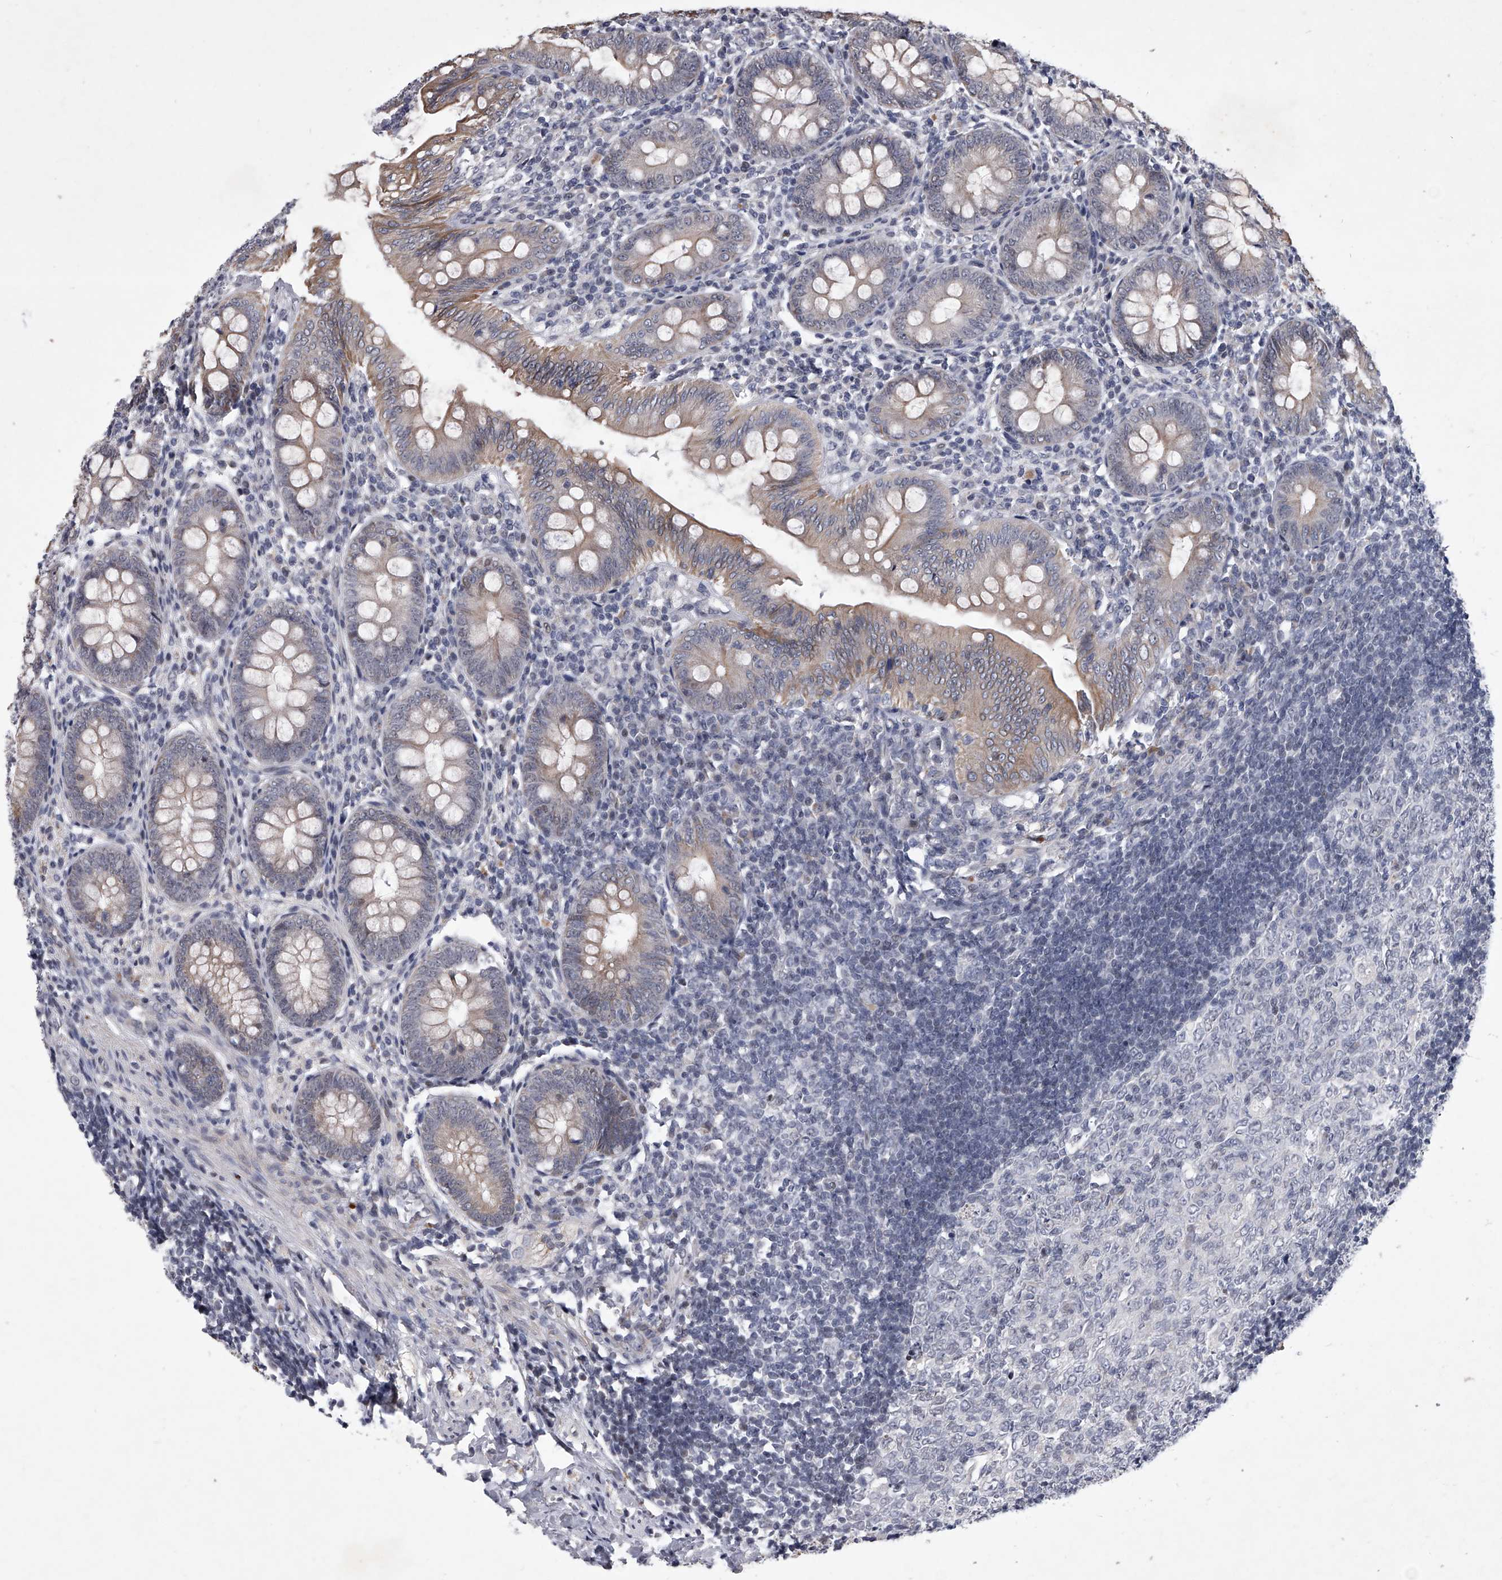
{"staining": {"intensity": "moderate", "quantity": "<25%", "location": "cytoplasmic/membranous"}, "tissue": "appendix", "cell_type": "Glandular cells", "image_type": "normal", "snomed": [{"axis": "morphology", "description": "Normal tissue, NOS"}, {"axis": "topography", "description": "Appendix"}], "caption": "High-magnification brightfield microscopy of unremarkable appendix stained with DAB (3,3'-diaminobenzidine) (brown) and counterstained with hematoxylin (blue). glandular cells exhibit moderate cytoplasmic/membranous staining is appreciated in approximately<25% of cells. (IHC, brightfield microscopy, high magnification).", "gene": "ZNF76", "patient": {"sex": "male", "age": 14}}